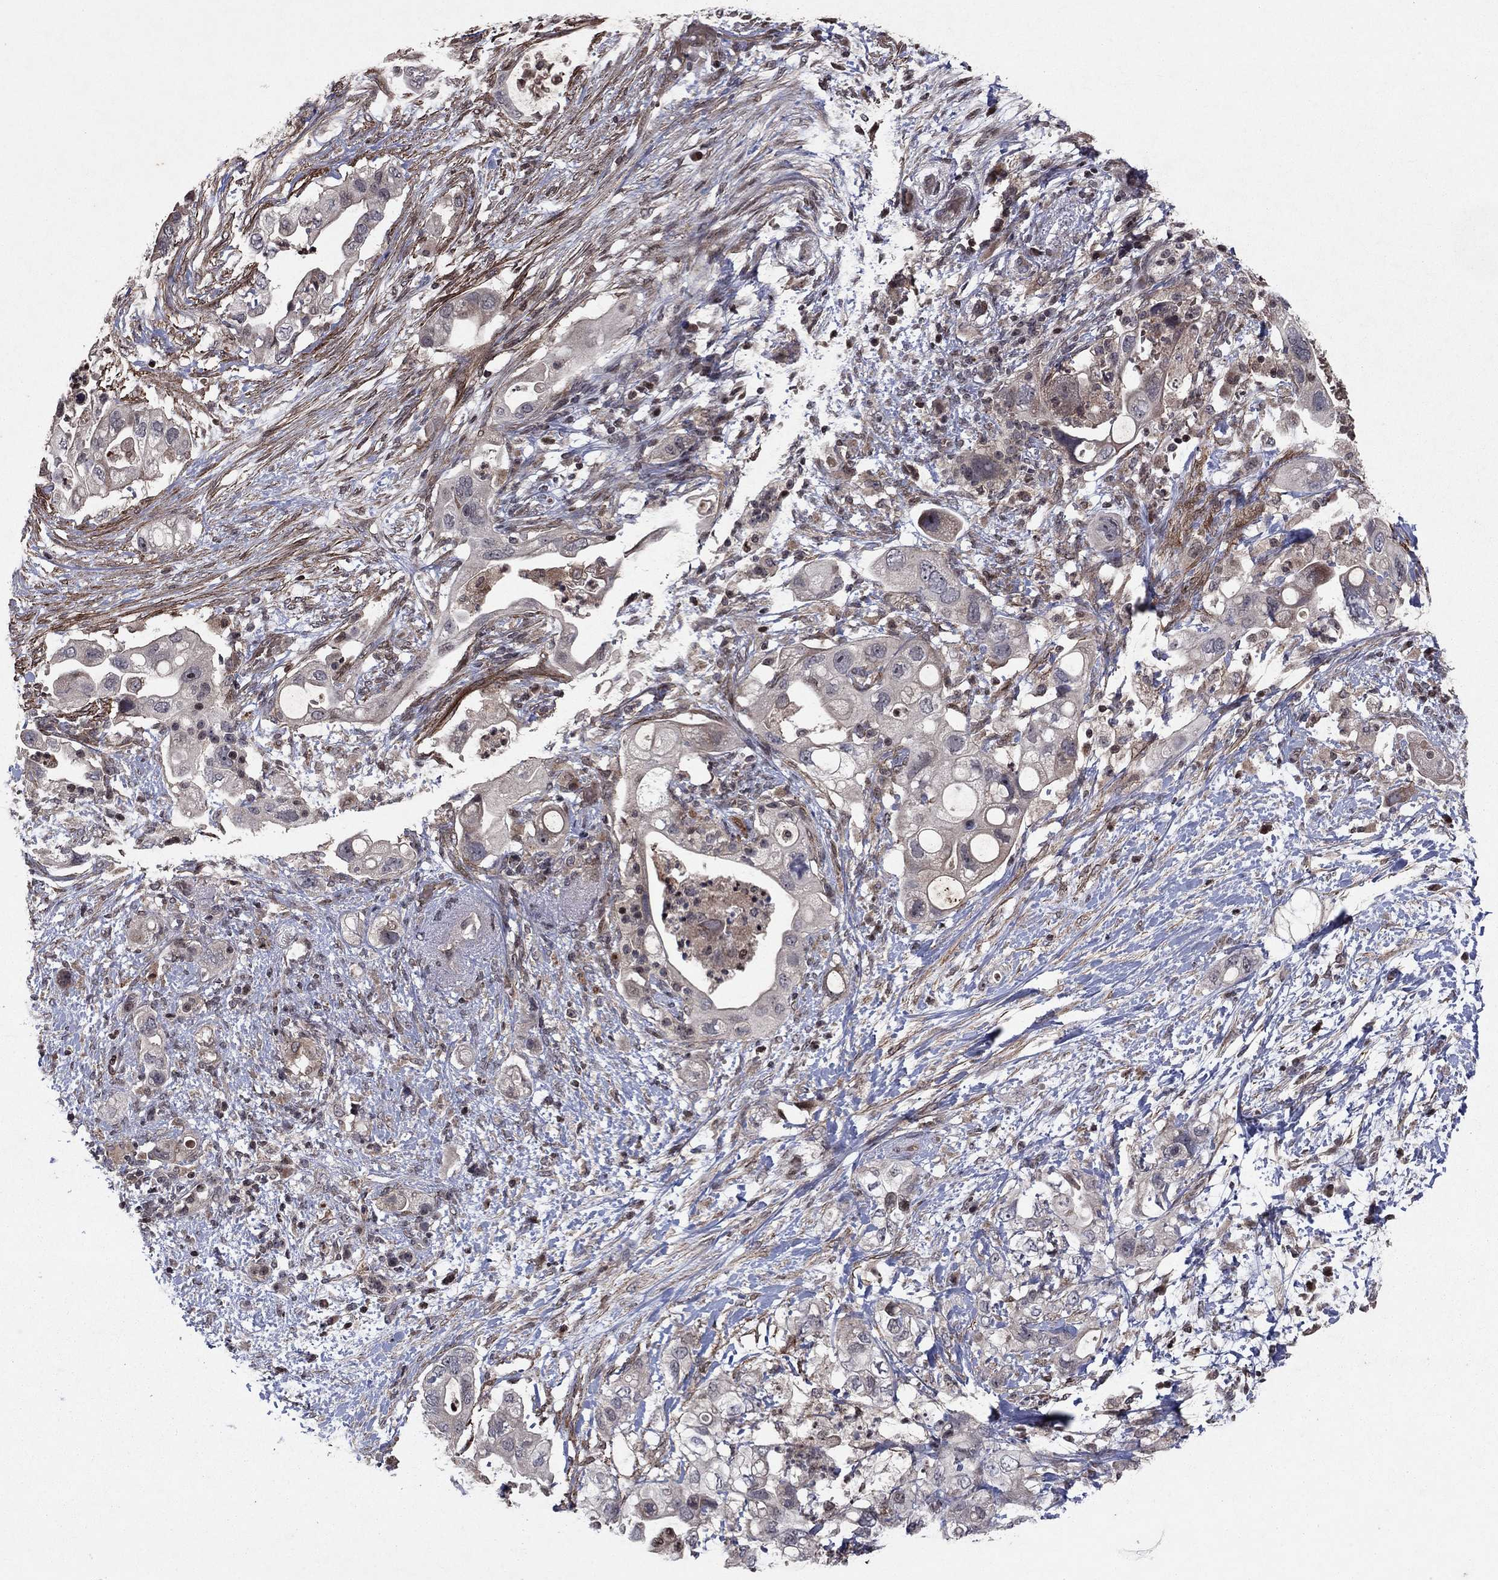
{"staining": {"intensity": "negative", "quantity": "none", "location": "none"}, "tissue": "pancreatic cancer", "cell_type": "Tumor cells", "image_type": "cancer", "snomed": [{"axis": "morphology", "description": "Adenocarcinoma, NOS"}, {"axis": "topography", "description": "Pancreas"}], "caption": "High power microscopy image of an immunohistochemistry (IHC) histopathology image of pancreatic adenocarcinoma, revealing no significant positivity in tumor cells.", "gene": "SORBS1", "patient": {"sex": "female", "age": 72}}